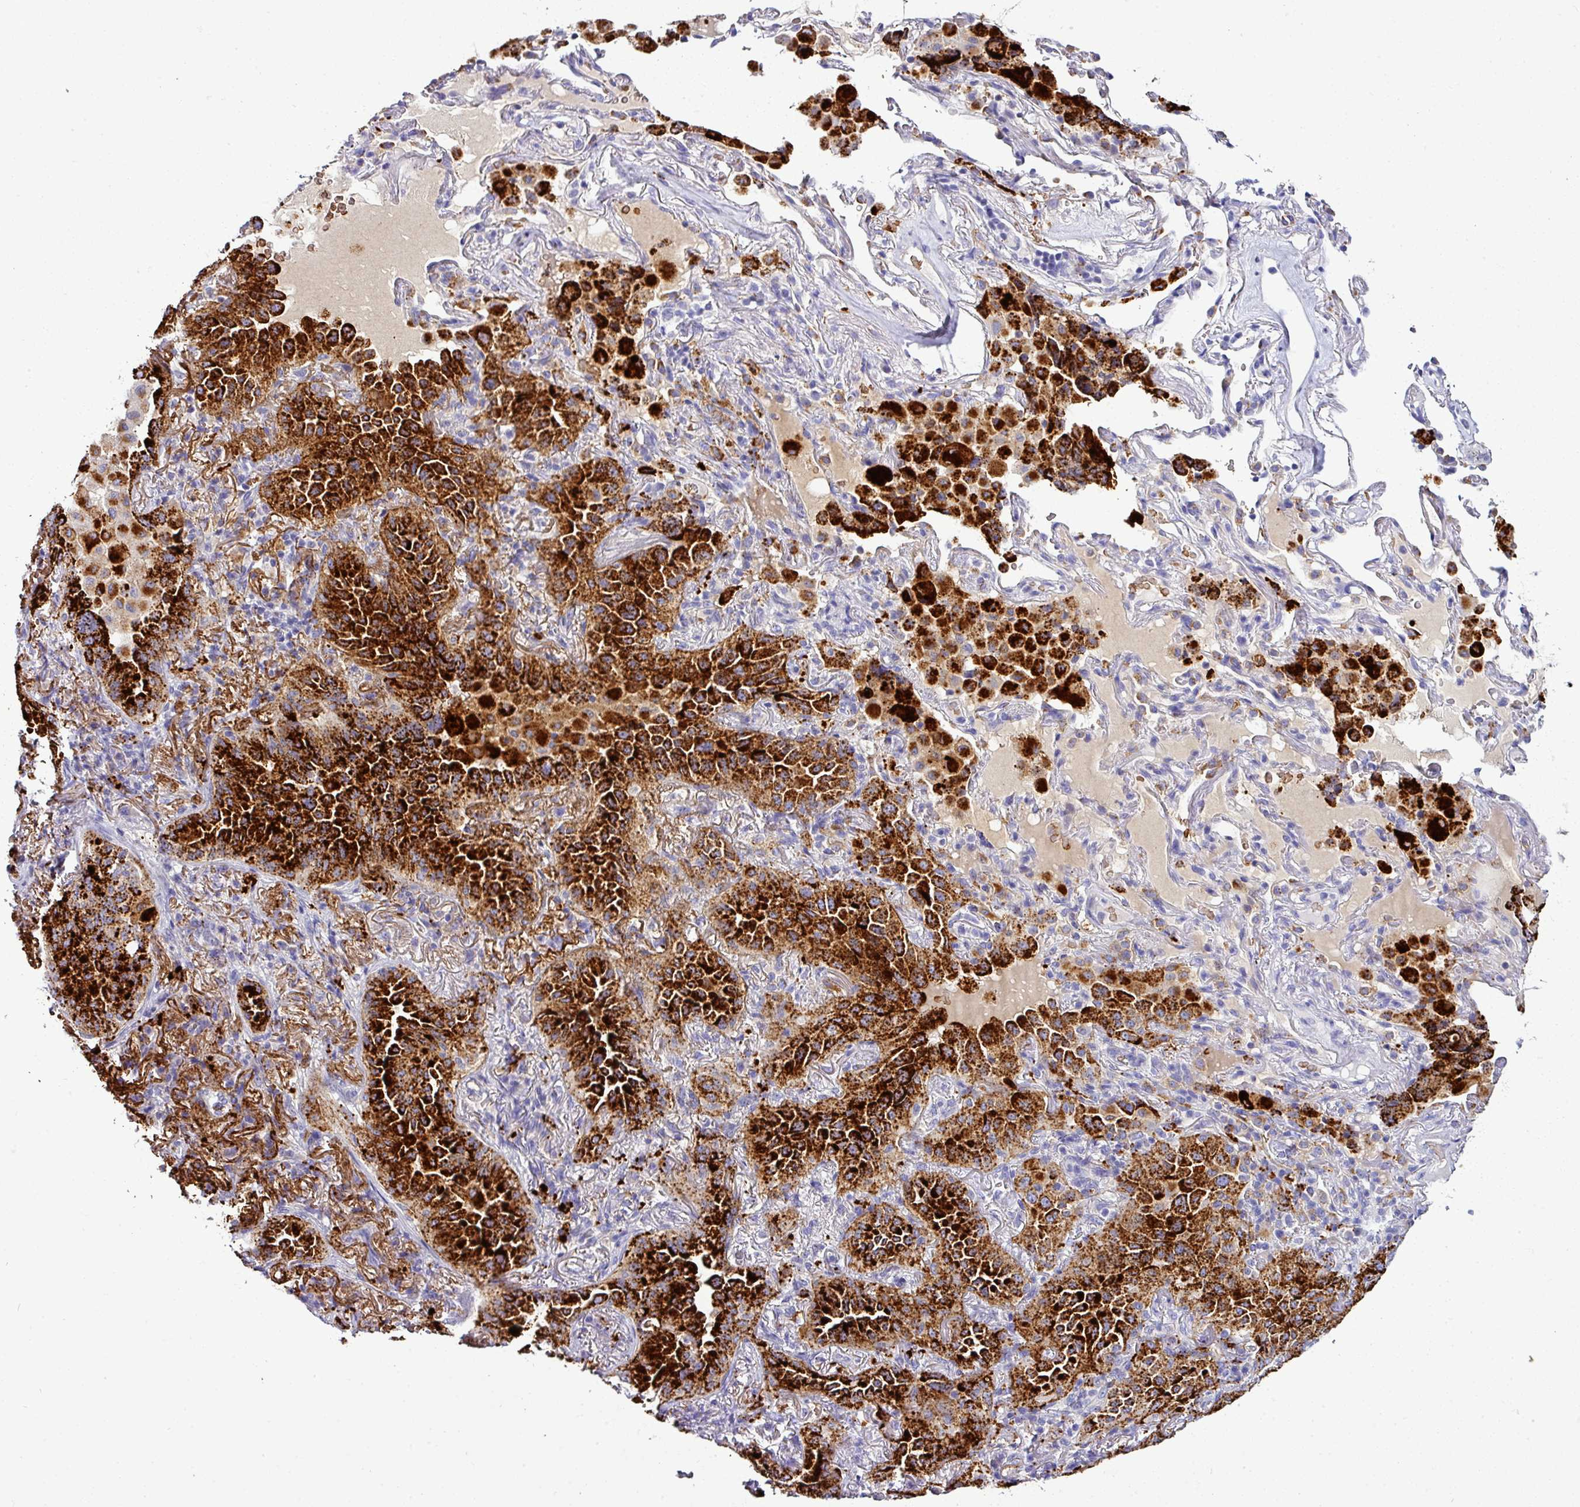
{"staining": {"intensity": "strong", "quantity": ">75%", "location": "cytoplasmic/membranous"}, "tissue": "lung cancer", "cell_type": "Tumor cells", "image_type": "cancer", "snomed": [{"axis": "morphology", "description": "Adenocarcinoma, NOS"}, {"axis": "topography", "description": "Lung"}], "caption": "This micrograph demonstrates IHC staining of lung cancer (adenocarcinoma), with high strong cytoplasmic/membranous positivity in approximately >75% of tumor cells.", "gene": "NAPSA", "patient": {"sex": "female", "age": 69}}